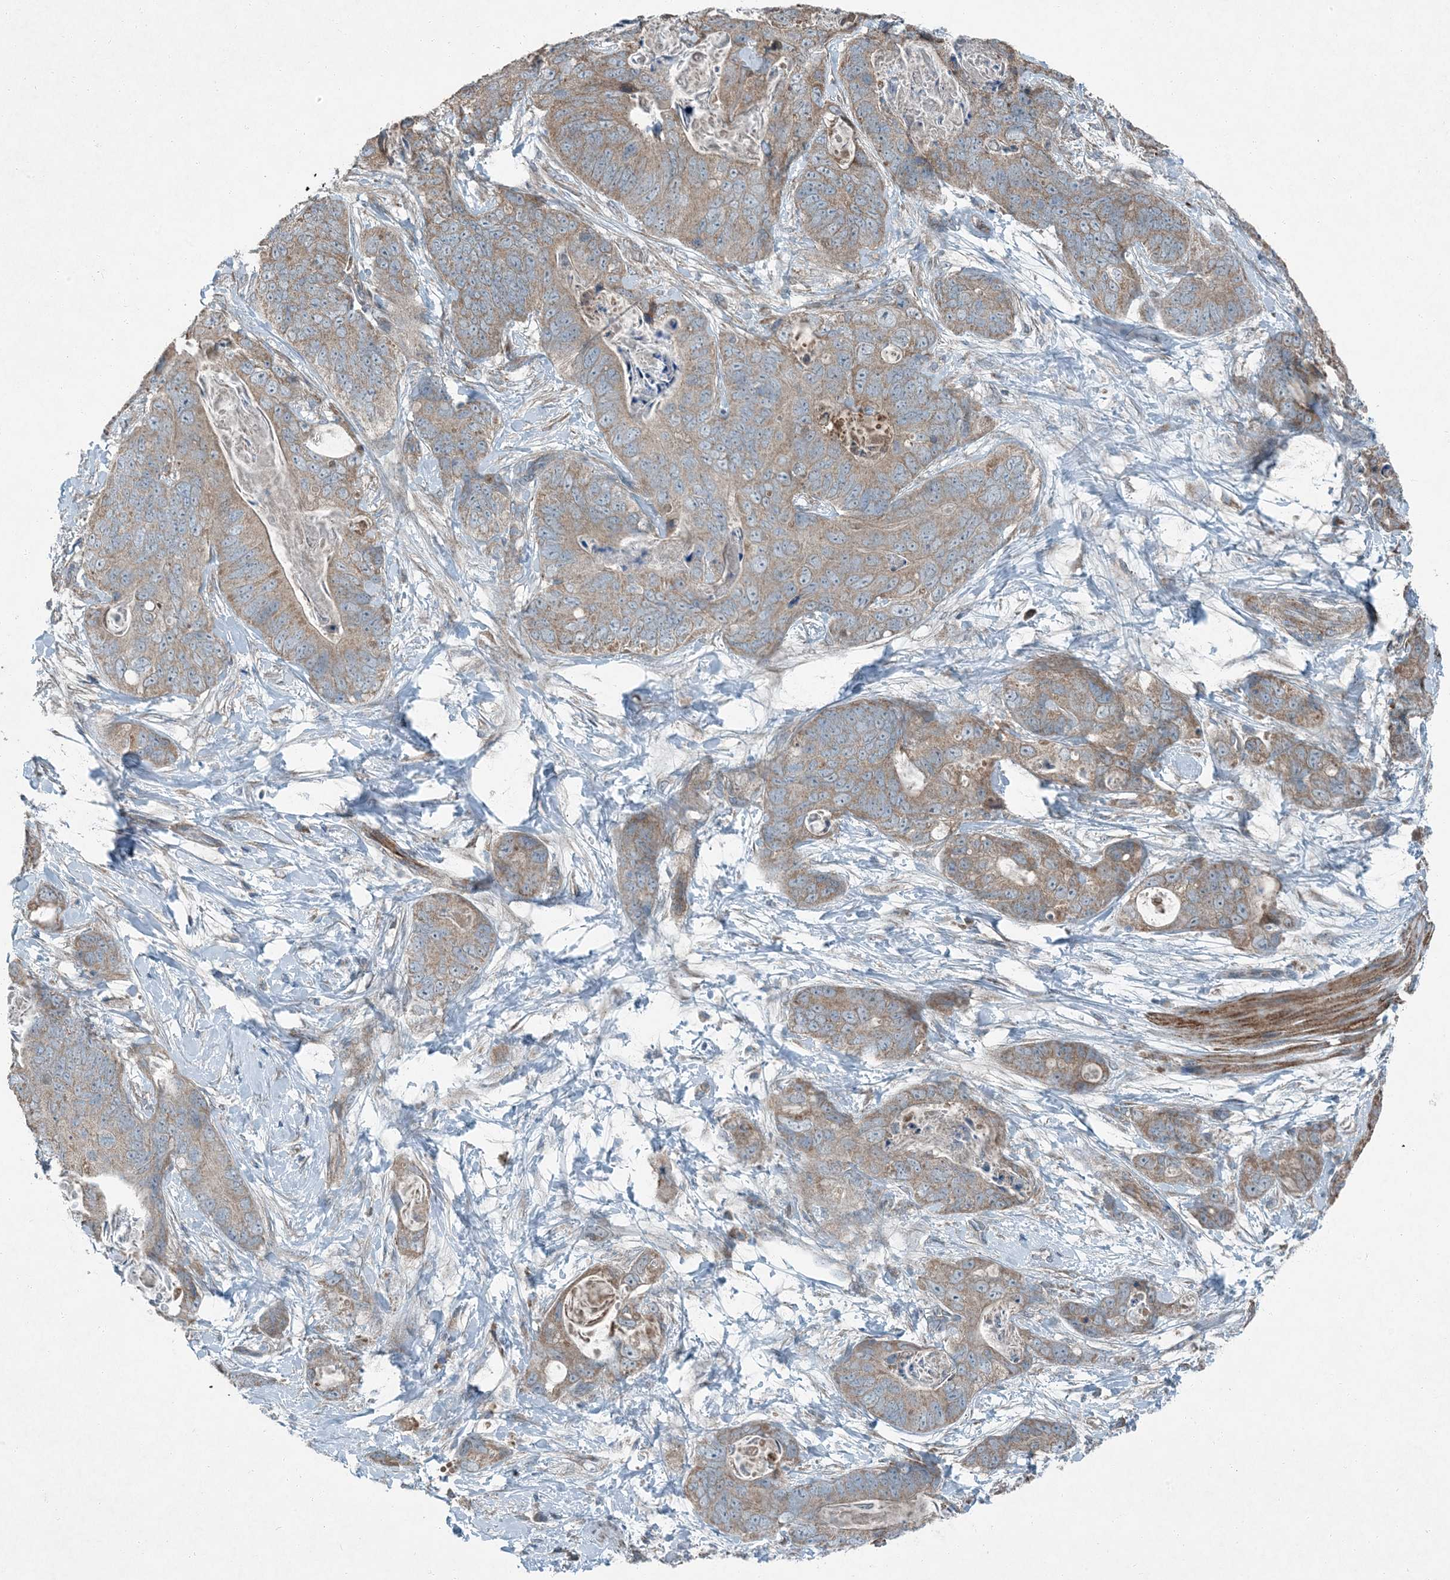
{"staining": {"intensity": "moderate", "quantity": "25%-75%", "location": "cytoplasmic/membranous"}, "tissue": "stomach cancer", "cell_type": "Tumor cells", "image_type": "cancer", "snomed": [{"axis": "morphology", "description": "Adenocarcinoma, NOS"}, {"axis": "topography", "description": "Stomach"}], "caption": "This is a micrograph of immunohistochemistry staining of stomach adenocarcinoma, which shows moderate expression in the cytoplasmic/membranous of tumor cells.", "gene": "APOM", "patient": {"sex": "female", "age": 89}}